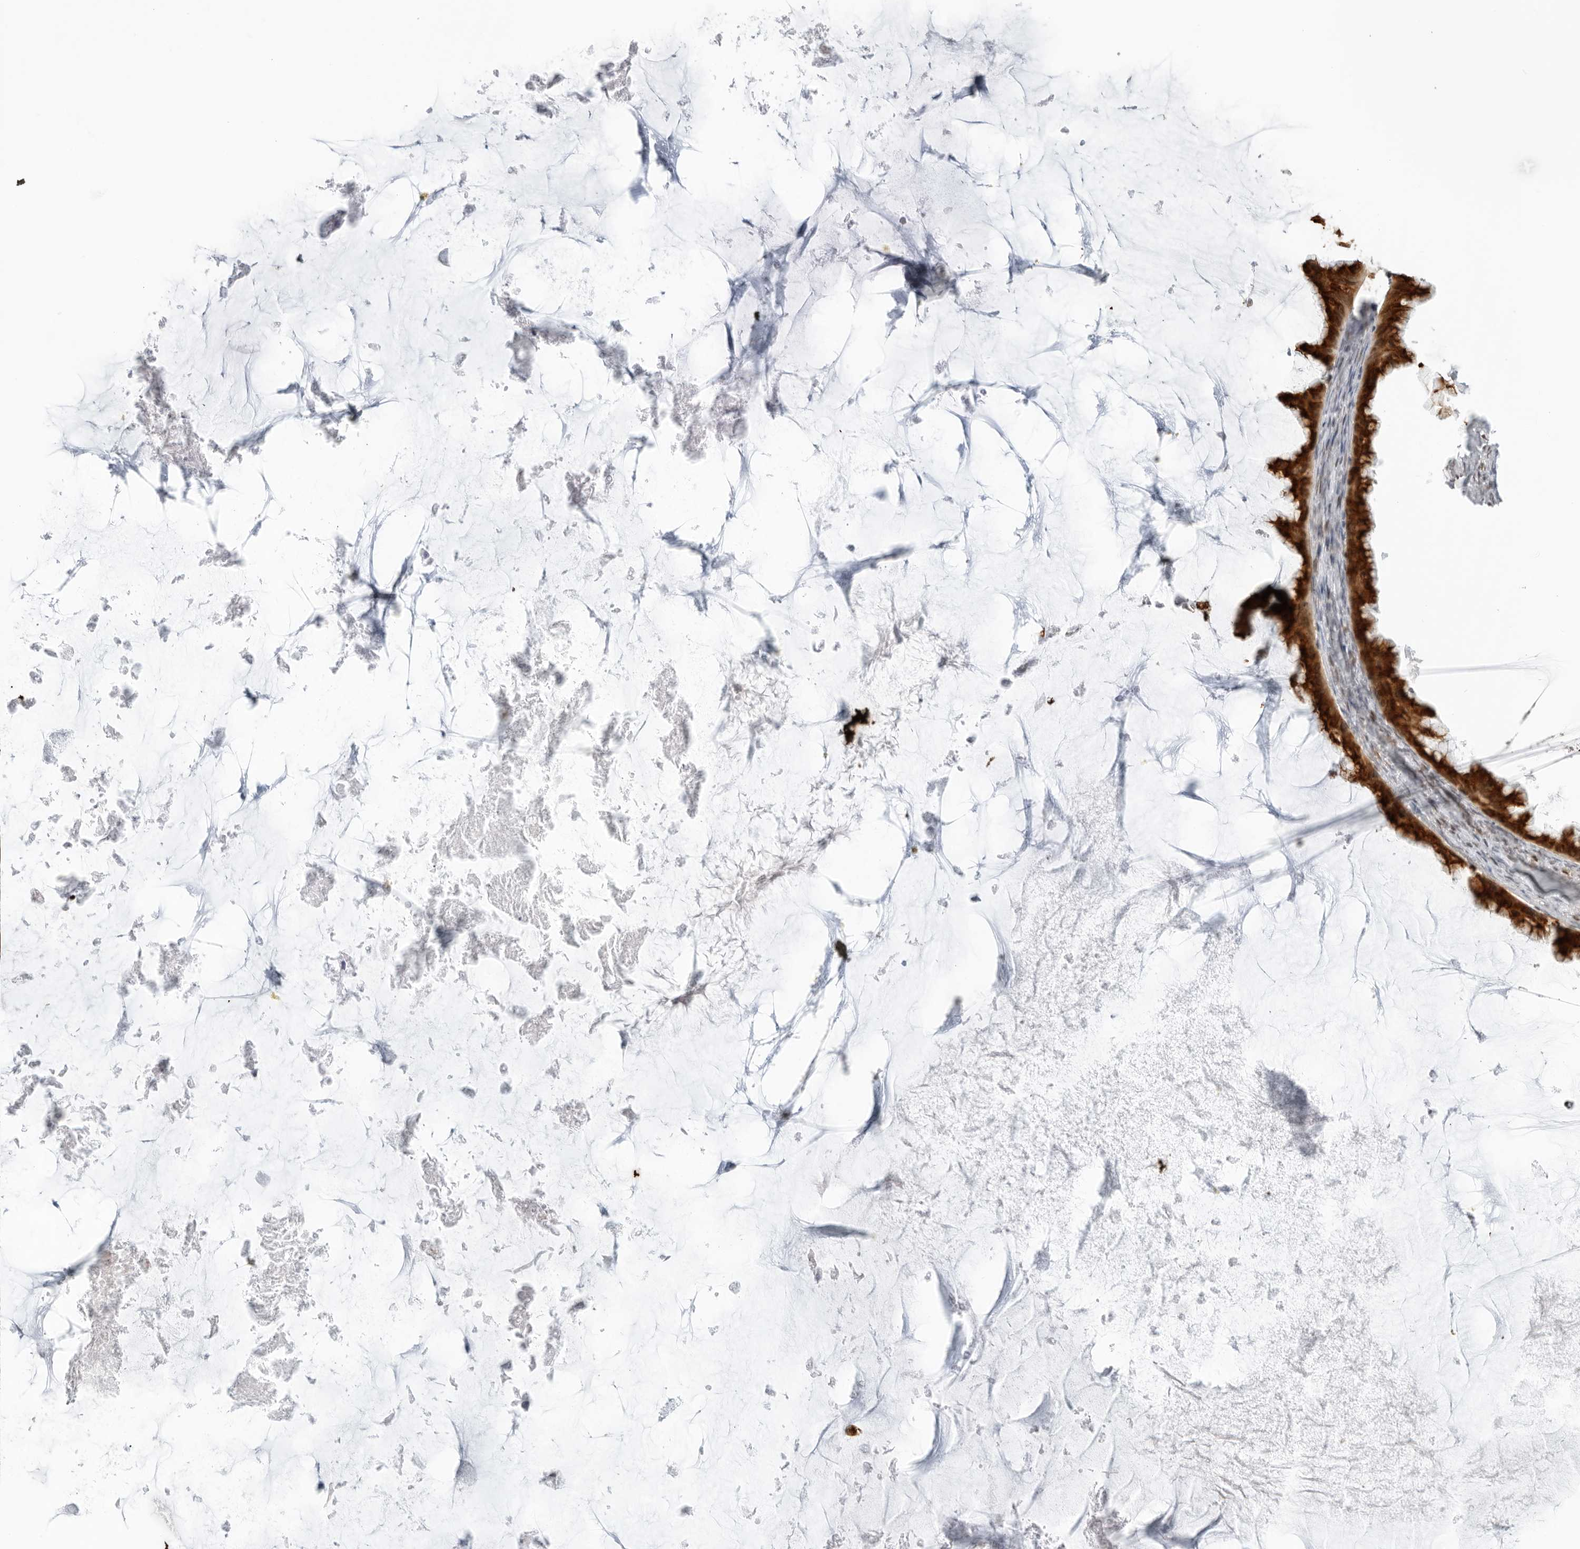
{"staining": {"intensity": "strong", "quantity": ">75%", "location": "nuclear"}, "tissue": "ovarian cancer", "cell_type": "Tumor cells", "image_type": "cancer", "snomed": [{"axis": "morphology", "description": "Cystadenocarcinoma, mucinous, NOS"}, {"axis": "topography", "description": "Ovary"}], "caption": "Immunohistochemistry (IHC) photomicrograph of human ovarian cancer (mucinous cystadenocarcinoma) stained for a protein (brown), which displays high levels of strong nuclear positivity in approximately >75% of tumor cells.", "gene": "FOXK2", "patient": {"sex": "female", "age": 61}}